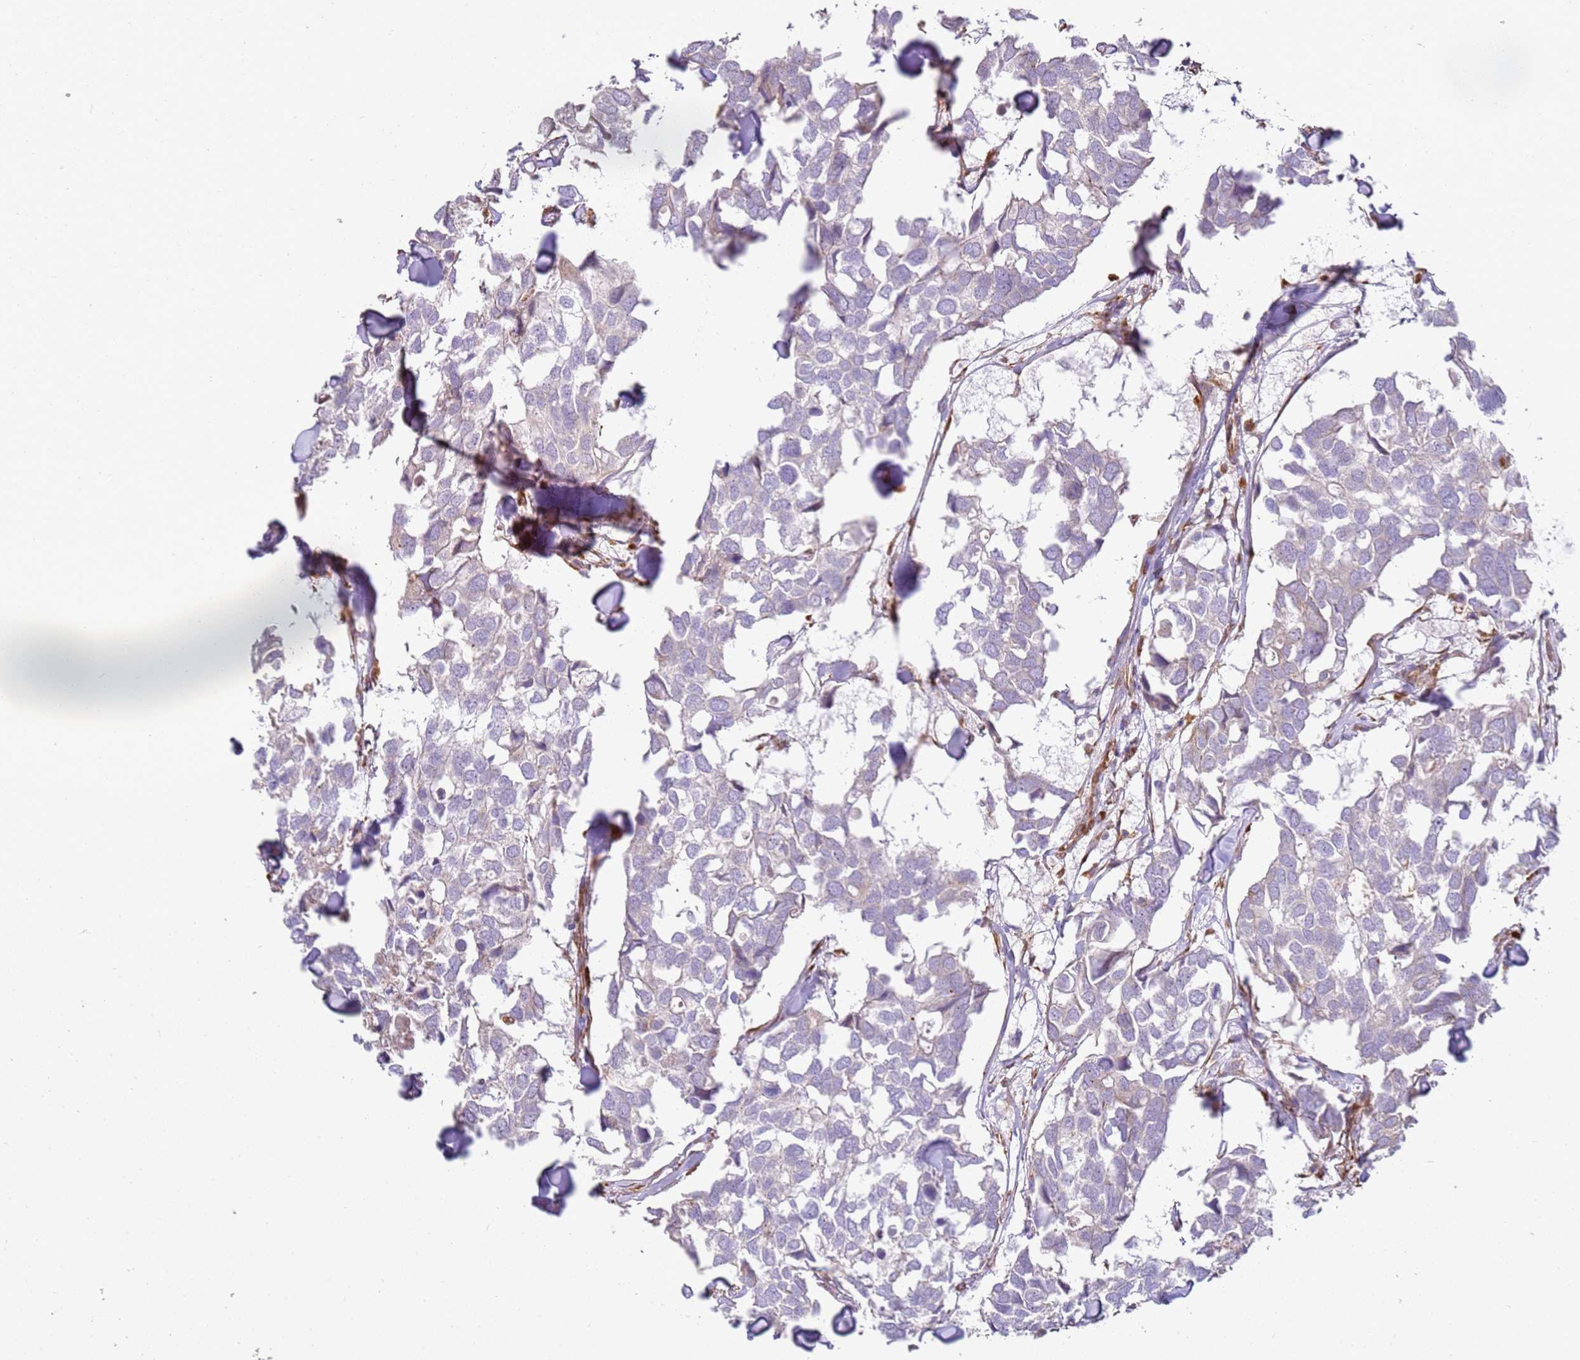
{"staining": {"intensity": "negative", "quantity": "none", "location": "none"}, "tissue": "breast cancer", "cell_type": "Tumor cells", "image_type": "cancer", "snomed": [{"axis": "morphology", "description": "Duct carcinoma"}, {"axis": "topography", "description": "Breast"}], "caption": "The histopathology image exhibits no staining of tumor cells in breast intraductal carcinoma.", "gene": "GRAP", "patient": {"sex": "female", "age": 83}}